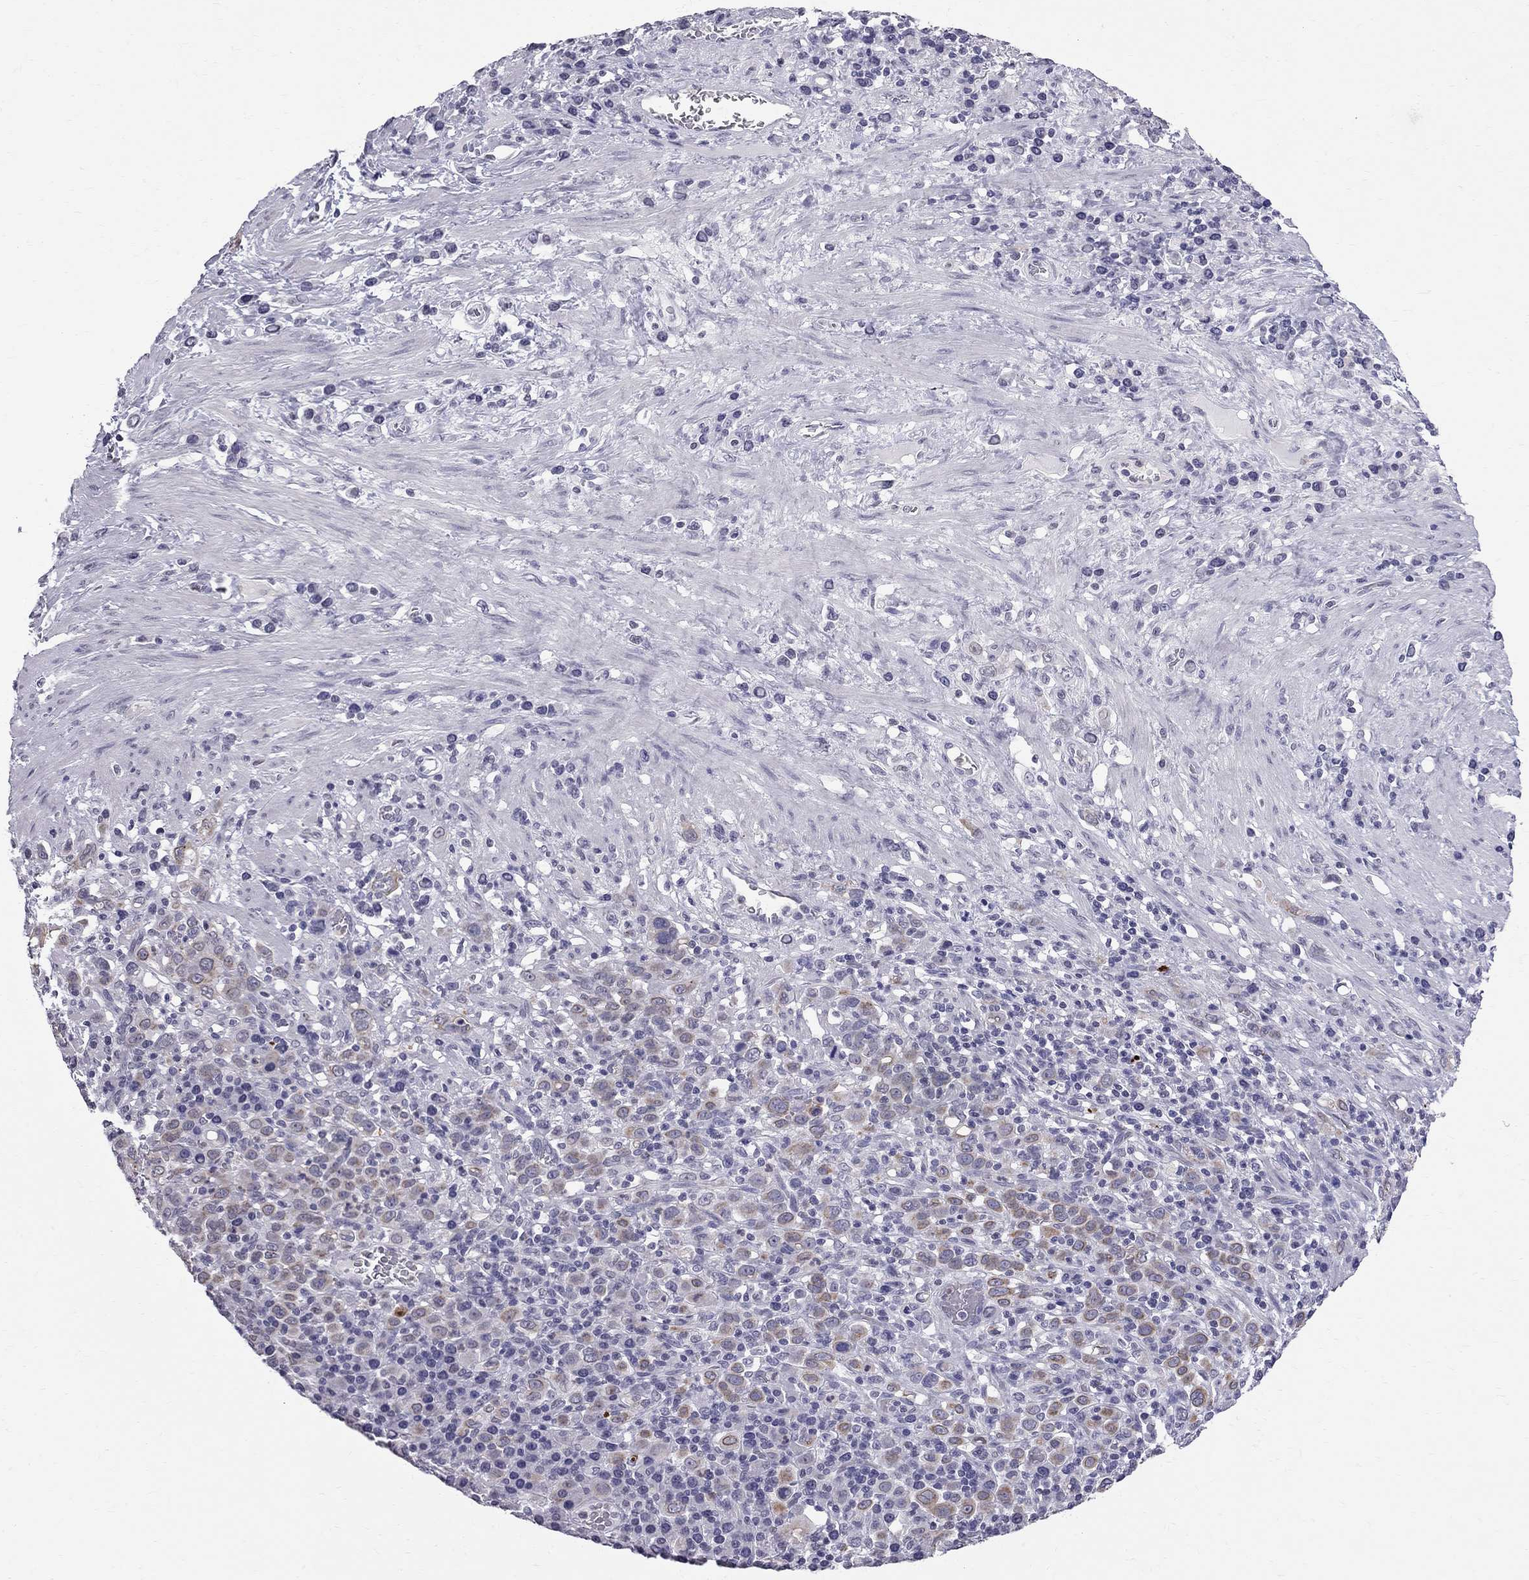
{"staining": {"intensity": "weak", "quantity": "25%-75%", "location": "cytoplasmic/membranous"}, "tissue": "stomach cancer", "cell_type": "Tumor cells", "image_type": "cancer", "snomed": [{"axis": "morphology", "description": "Adenocarcinoma, NOS"}, {"axis": "topography", "description": "Stomach, upper"}], "caption": "Stomach adenocarcinoma was stained to show a protein in brown. There is low levels of weak cytoplasmic/membranous expression in approximately 25%-75% of tumor cells. (DAB = brown stain, brightfield microscopy at high magnification).", "gene": "MUC15", "patient": {"sex": "male", "age": 75}}